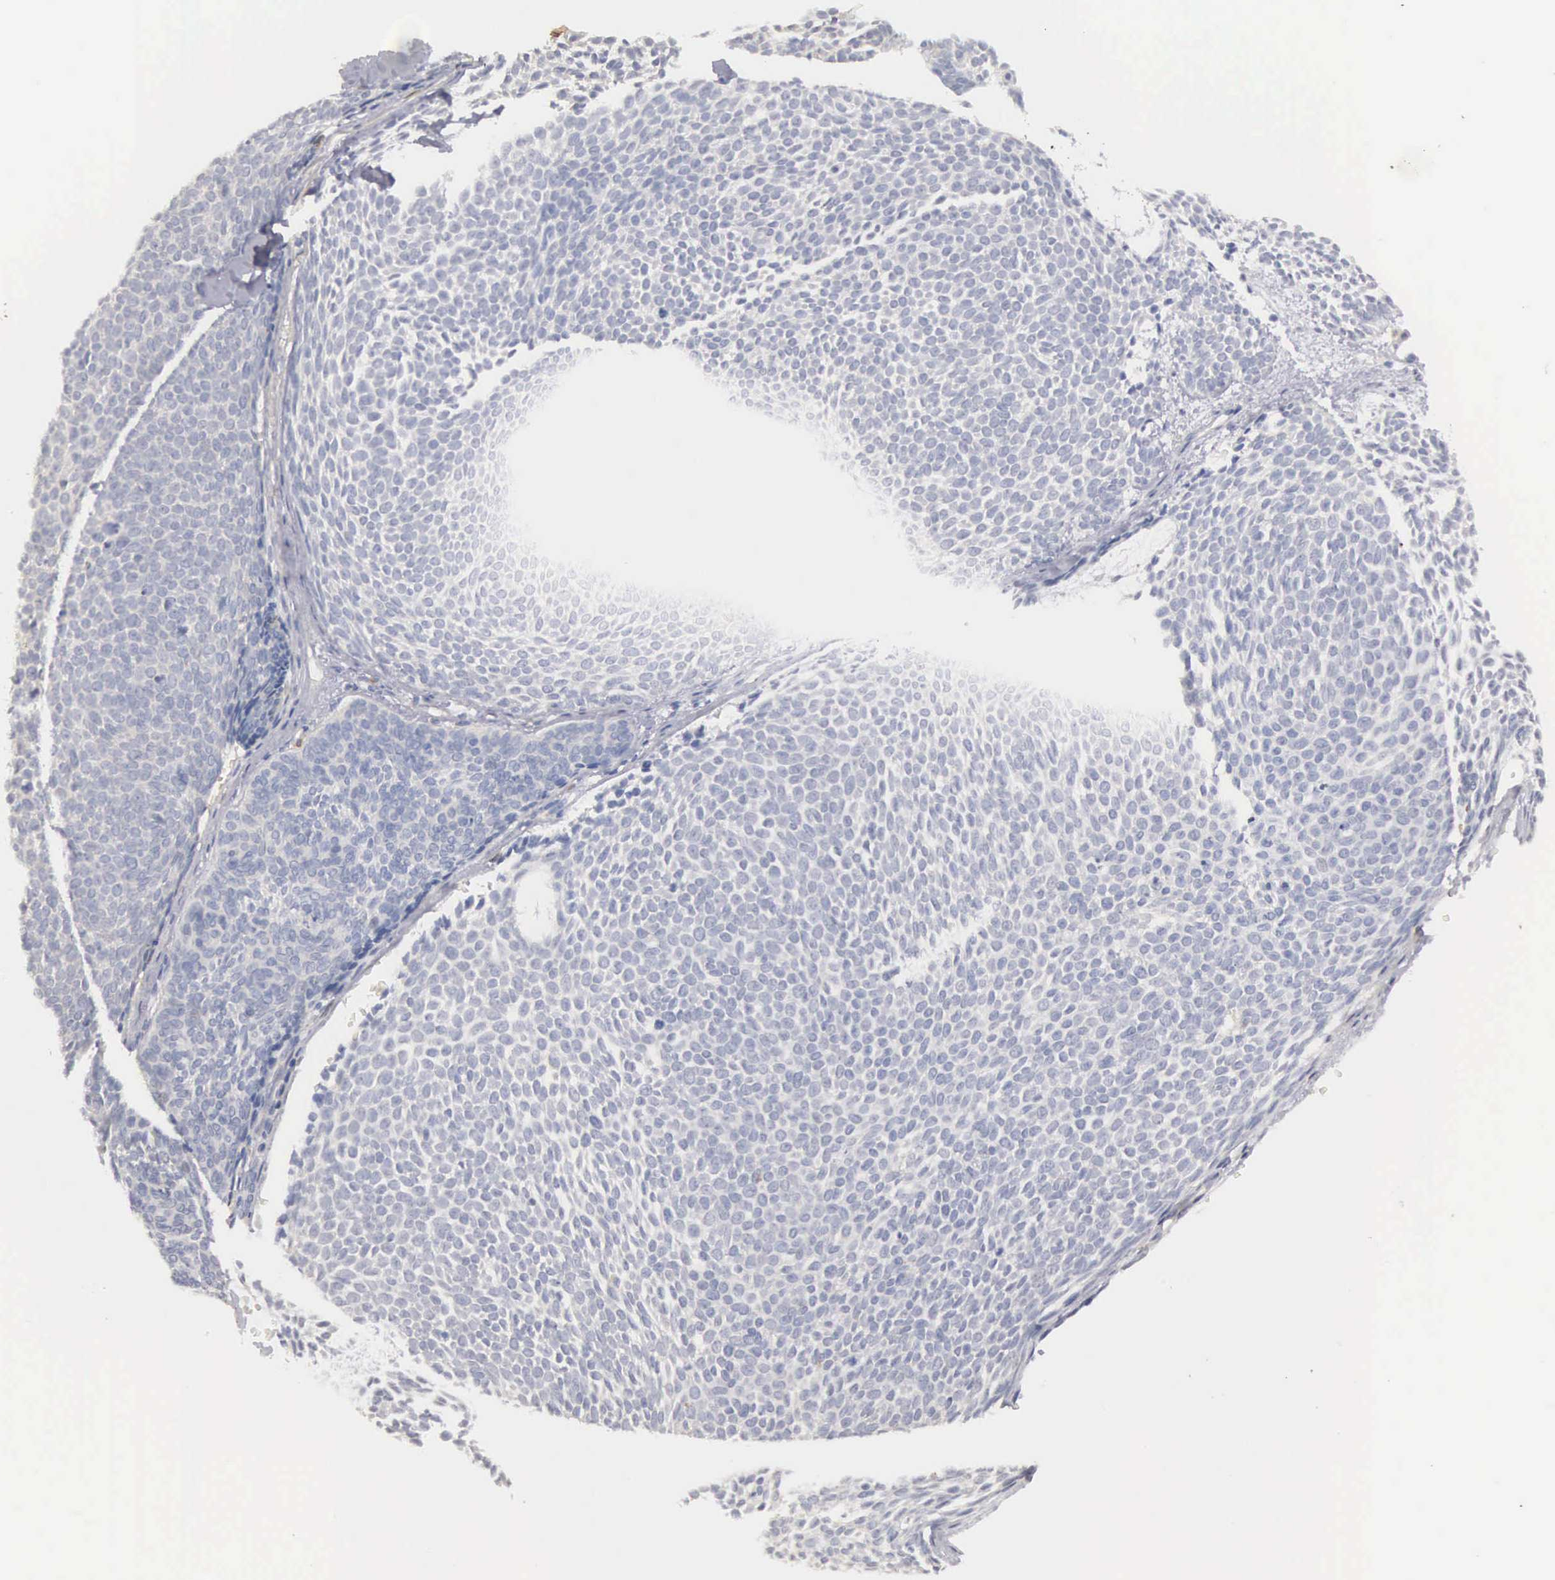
{"staining": {"intensity": "negative", "quantity": "none", "location": "none"}, "tissue": "skin cancer", "cell_type": "Tumor cells", "image_type": "cancer", "snomed": [{"axis": "morphology", "description": "Basal cell carcinoma"}, {"axis": "topography", "description": "Skin"}], "caption": "Immunohistochemical staining of skin cancer (basal cell carcinoma) reveals no significant staining in tumor cells.", "gene": "ELFN2", "patient": {"sex": "male", "age": 84}}